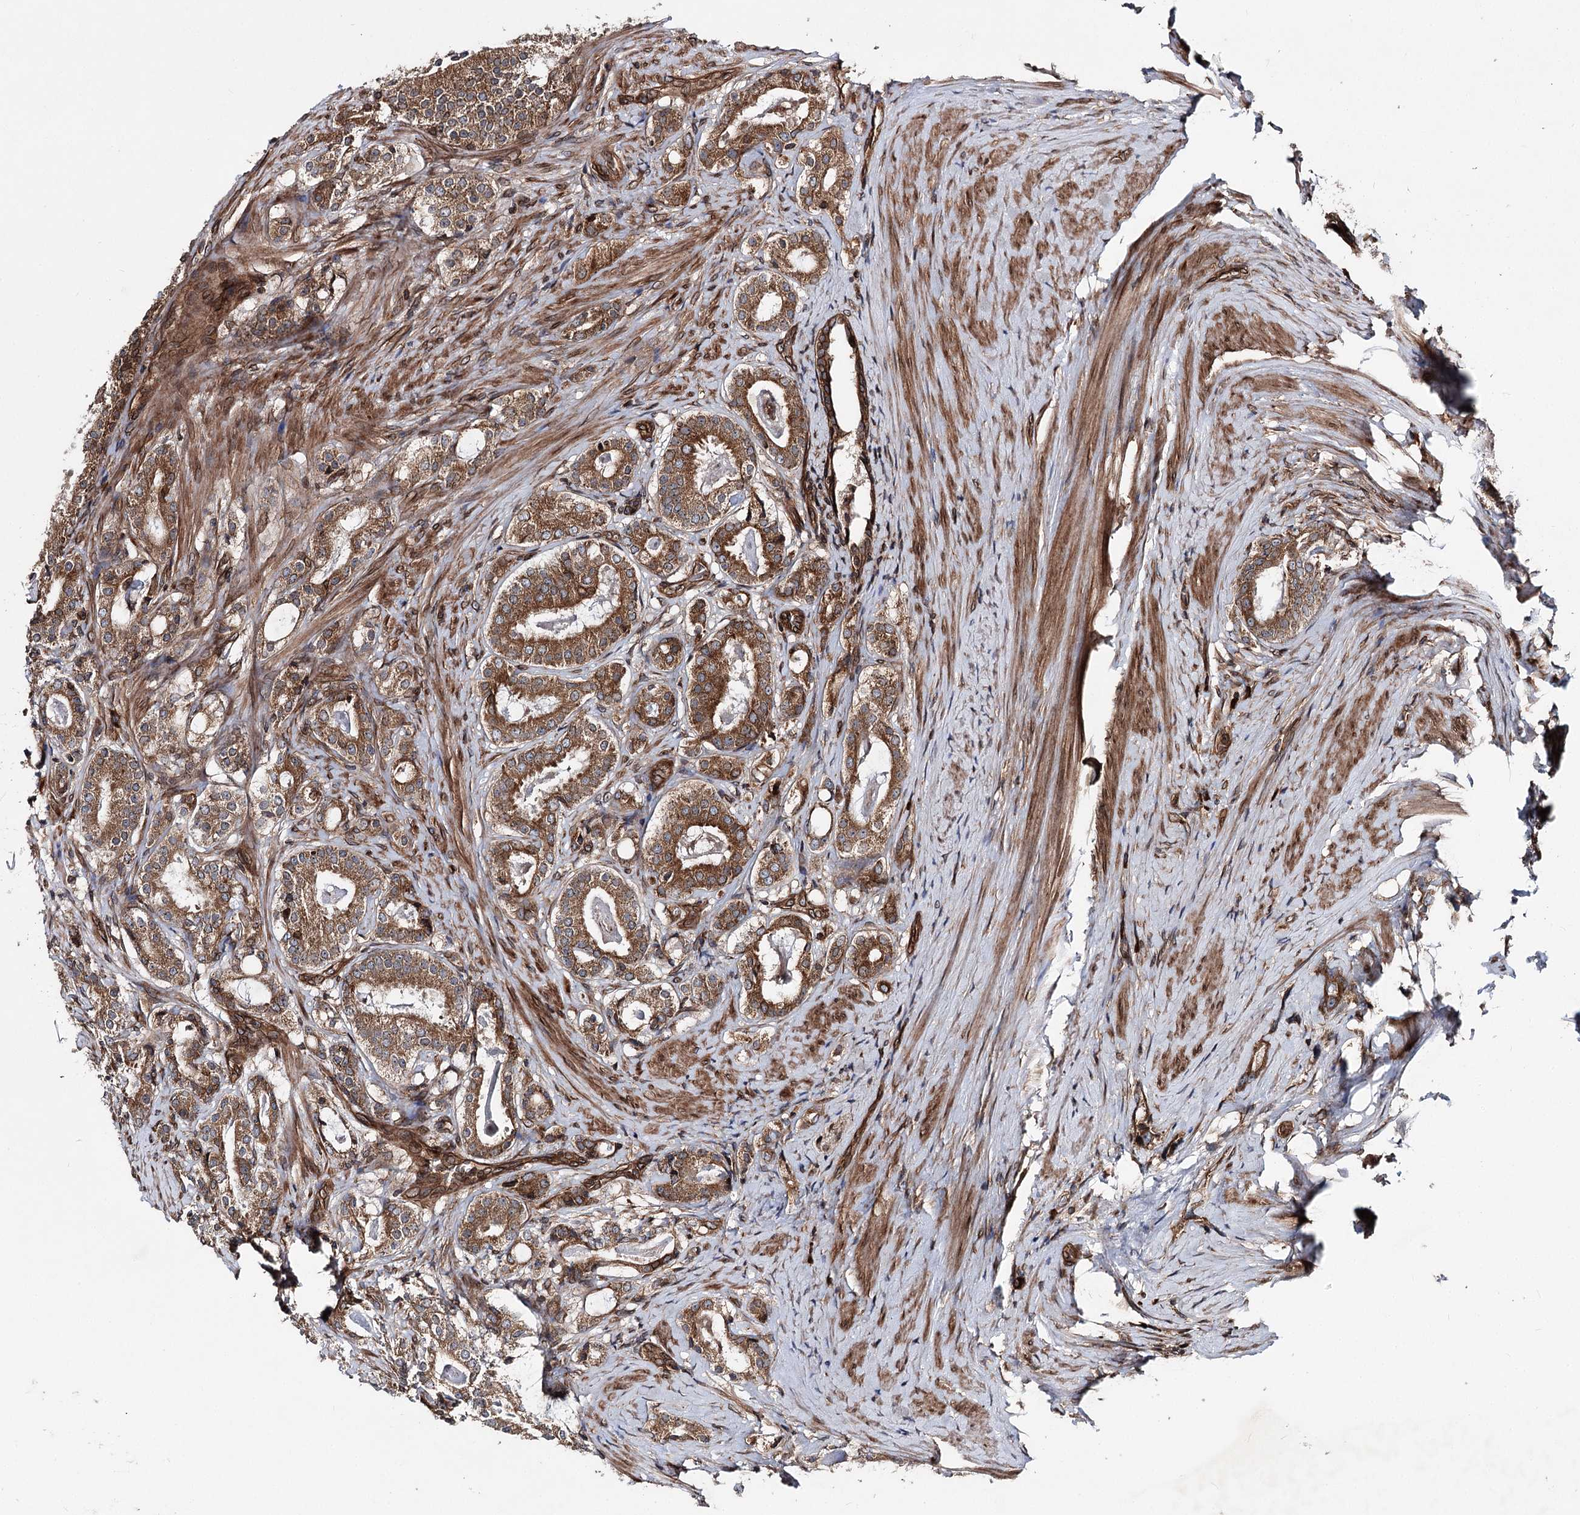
{"staining": {"intensity": "moderate", "quantity": ">75%", "location": "cytoplasmic/membranous"}, "tissue": "prostate cancer", "cell_type": "Tumor cells", "image_type": "cancer", "snomed": [{"axis": "morphology", "description": "Adenocarcinoma, High grade"}, {"axis": "topography", "description": "Prostate"}], "caption": "Immunohistochemistry image of prostate cancer (high-grade adenocarcinoma) stained for a protein (brown), which shows medium levels of moderate cytoplasmic/membranous expression in about >75% of tumor cells.", "gene": "FGFR1OP2", "patient": {"sex": "male", "age": 63}}